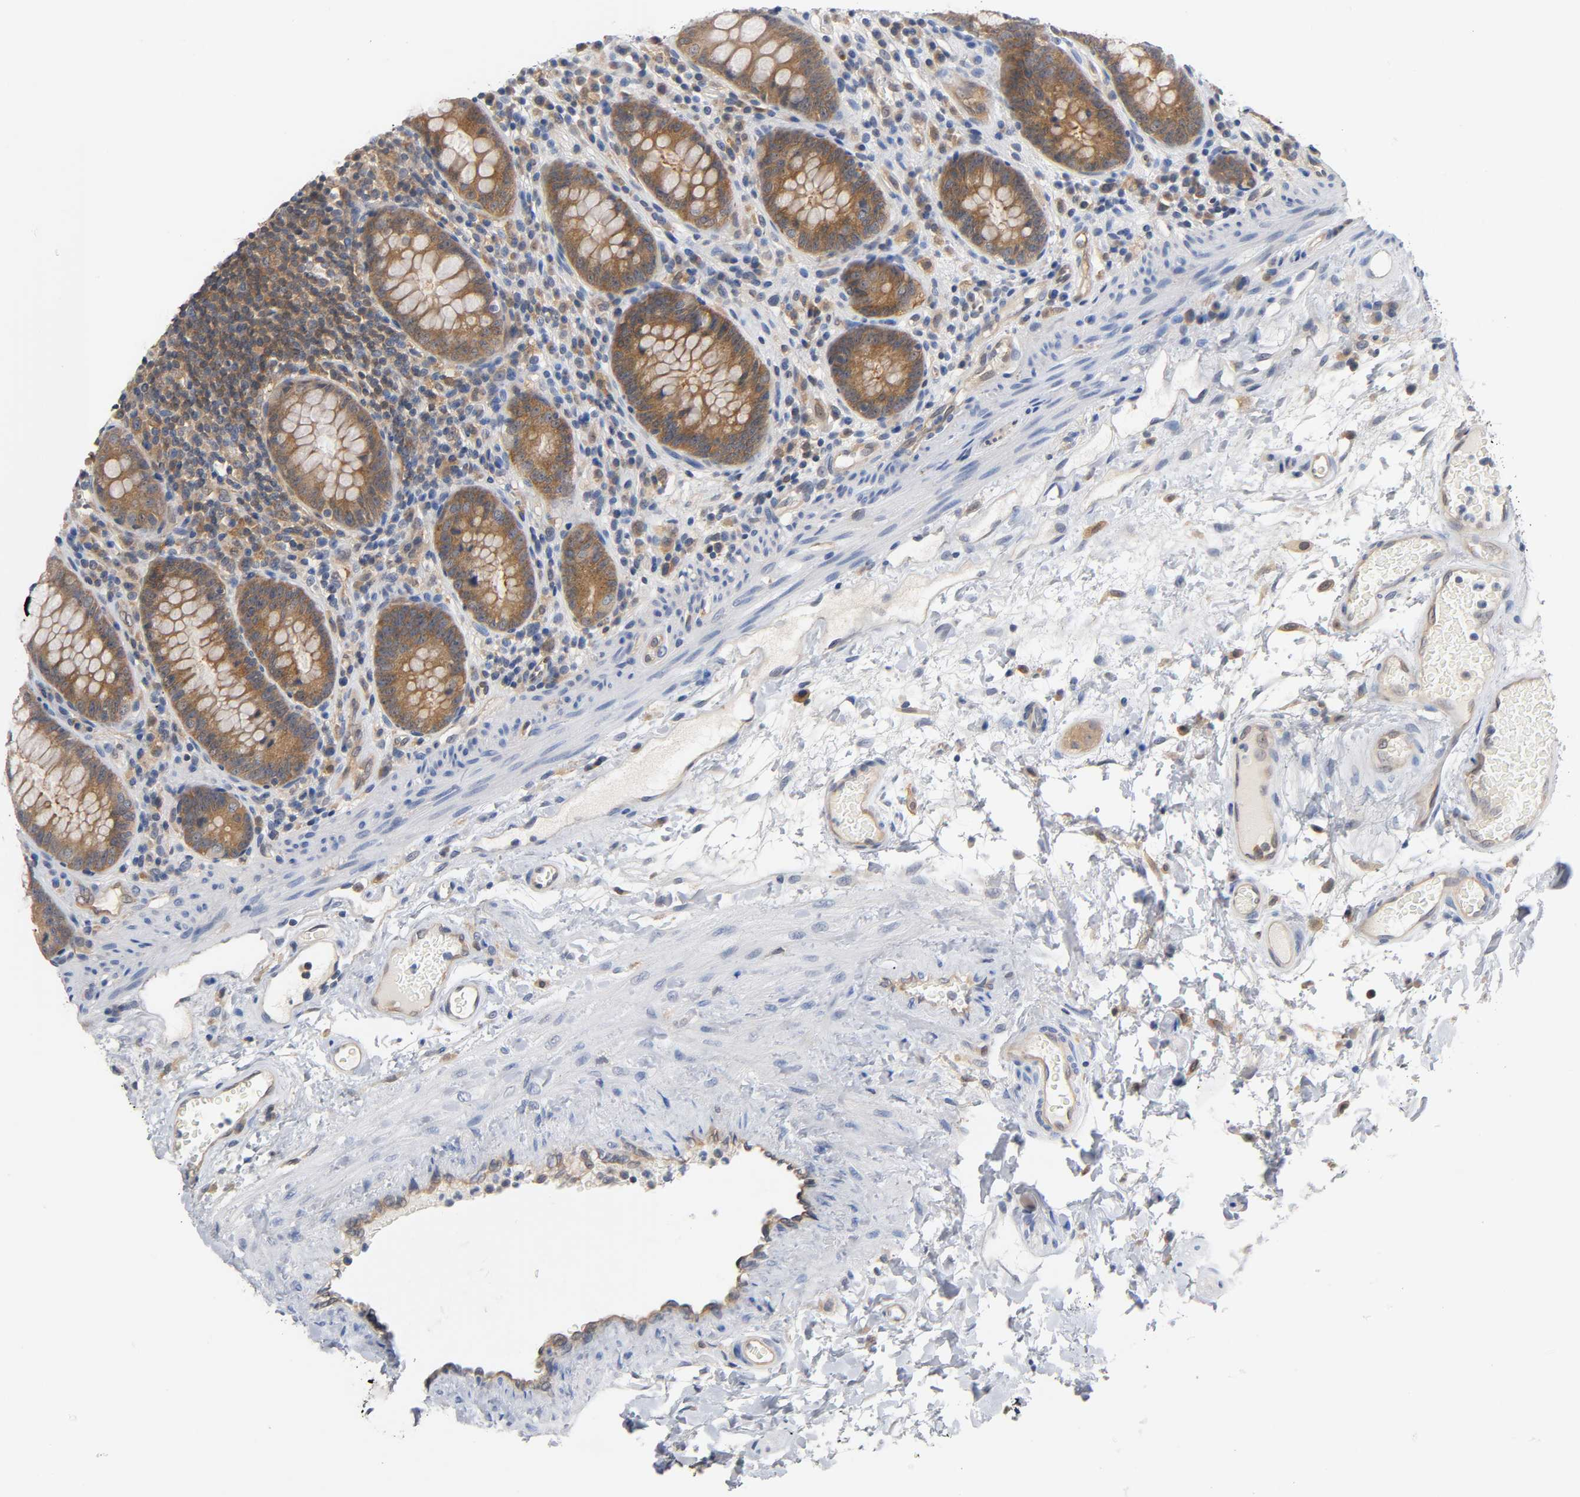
{"staining": {"intensity": "weak", "quantity": ">75%", "location": "cytoplasmic/membranous"}, "tissue": "colon", "cell_type": "Endothelial cells", "image_type": "normal", "snomed": [{"axis": "morphology", "description": "Normal tissue, NOS"}, {"axis": "topography", "description": "Colon"}], "caption": "Immunohistochemistry of normal colon displays low levels of weak cytoplasmic/membranous positivity in about >75% of endothelial cells. The staining was performed using DAB (3,3'-diaminobenzidine) to visualize the protein expression in brown, while the nuclei were stained in blue with hematoxylin (Magnification: 20x).", "gene": "FYN", "patient": {"sex": "female", "age": 46}}